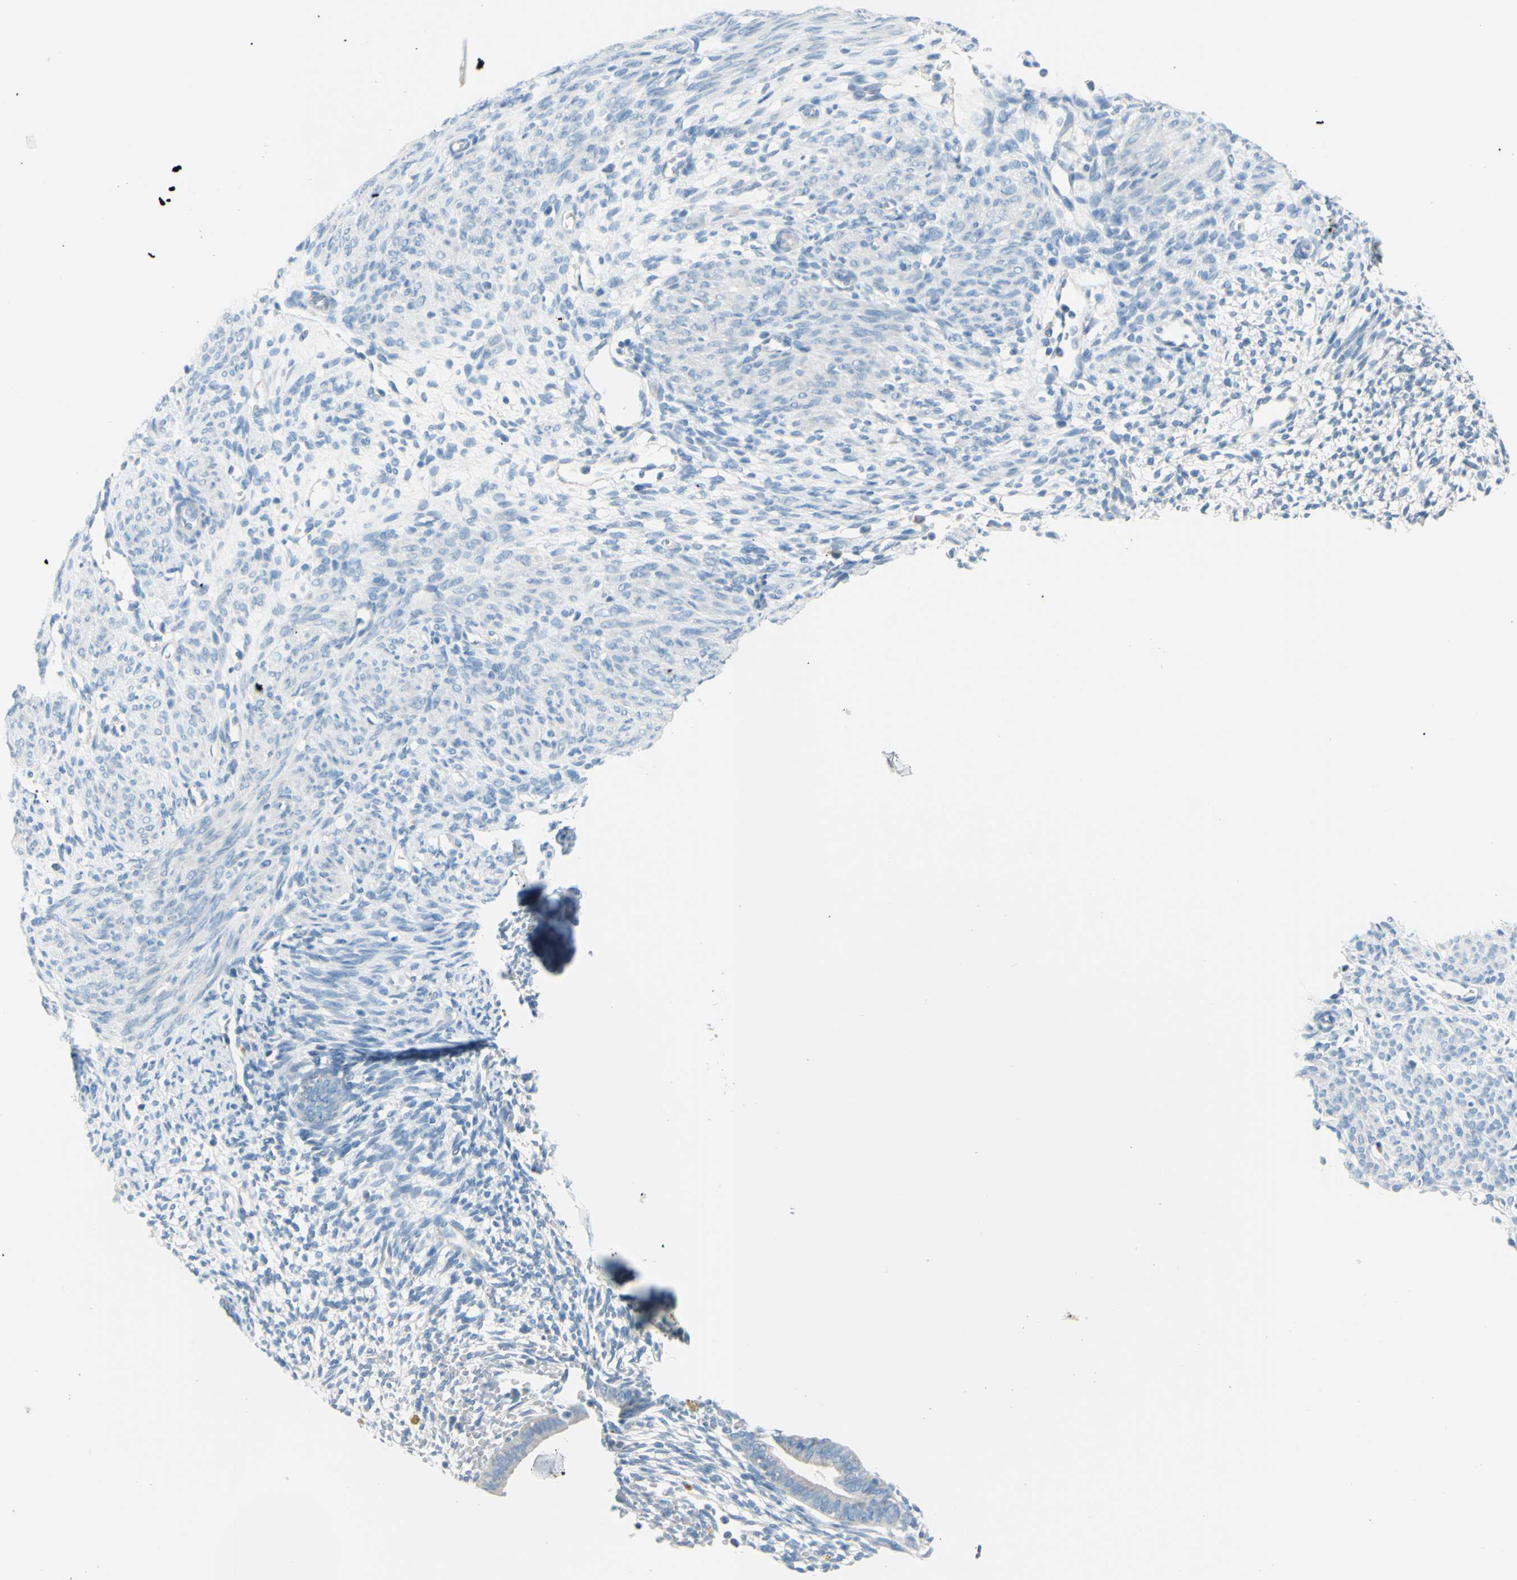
{"staining": {"intensity": "negative", "quantity": "none", "location": "none"}, "tissue": "endometrium", "cell_type": "Cells in endometrial stroma", "image_type": "normal", "snomed": [{"axis": "morphology", "description": "Normal tissue, NOS"}, {"axis": "morphology", "description": "Atrophy, NOS"}, {"axis": "topography", "description": "Uterus"}, {"axis": "topography", "description": "Endometrium"}], "caption": "Immunohistochemistry (IHC) image of benign endometrium: human endometrium stained with DAB (3,3'-diaminobenzidine) reveals no significant protein staining in cells in endometrial stroma. Brightfield microscopy of immunohistochemistry (IHC) stained with DAB (brown) and hematoxylin (blue), captured at high magnification.", "gene": "SLC1A2", "patient": {"sex": "female", "age": 68}}